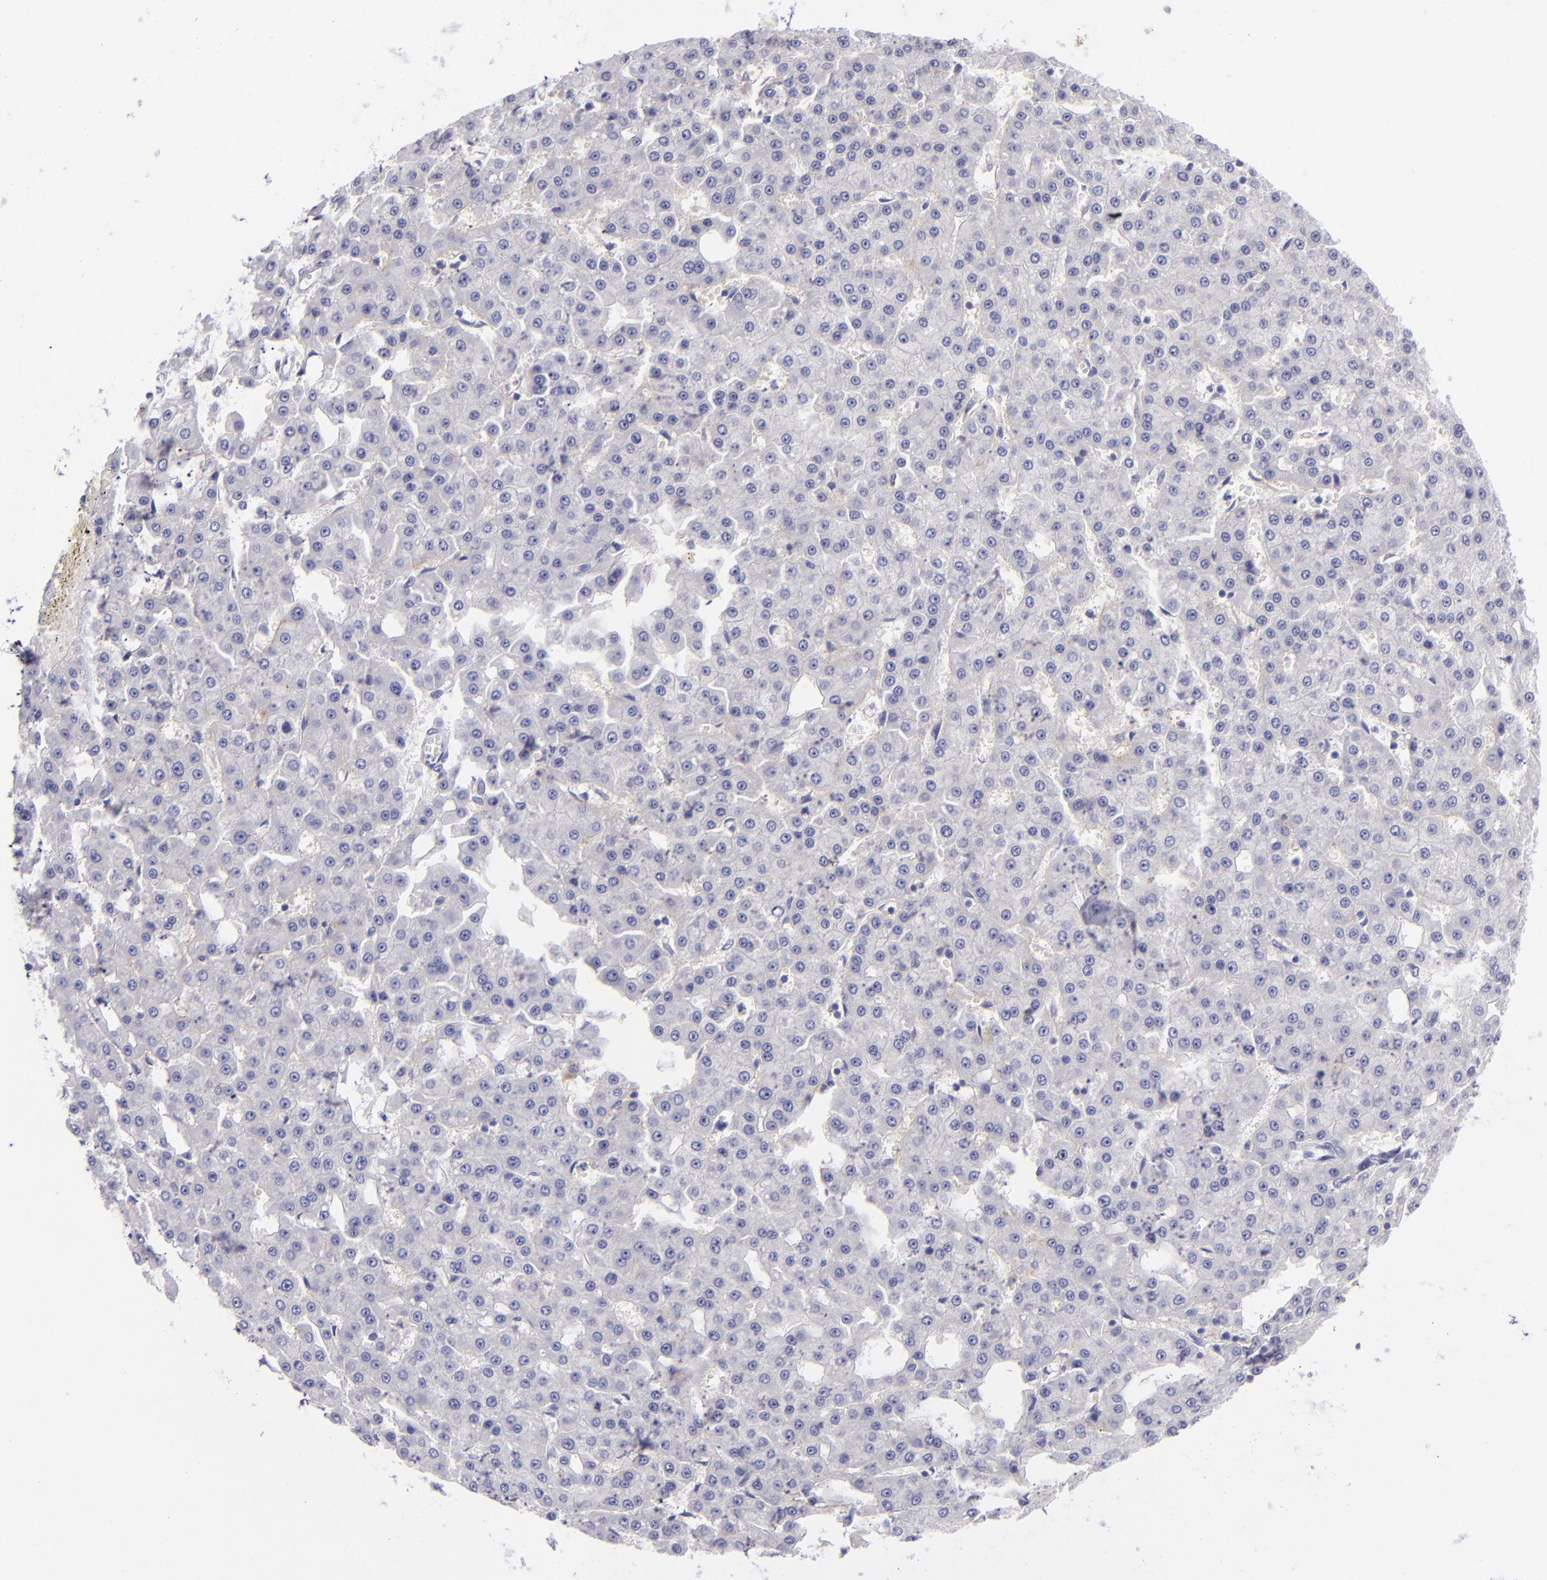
{"staining": {"intensity": "negative", "quantity": "none", "location": "none"}, "tissue": "liver cancer", "cell_type": "Tumor cells", "image_type": "cancer", "snomed": [{"axis": "morphology", "description": "Carcinoma, Hepatocellular, NOS"}, {"axis": "topography", "description": "Liver"}], "caption": "Protein analysis of liver hepatocellular carcinoma demonstrates no significant expression in tumor cells.", "gene": "CD82", "patient": {"sex": "male", "age": 47}}